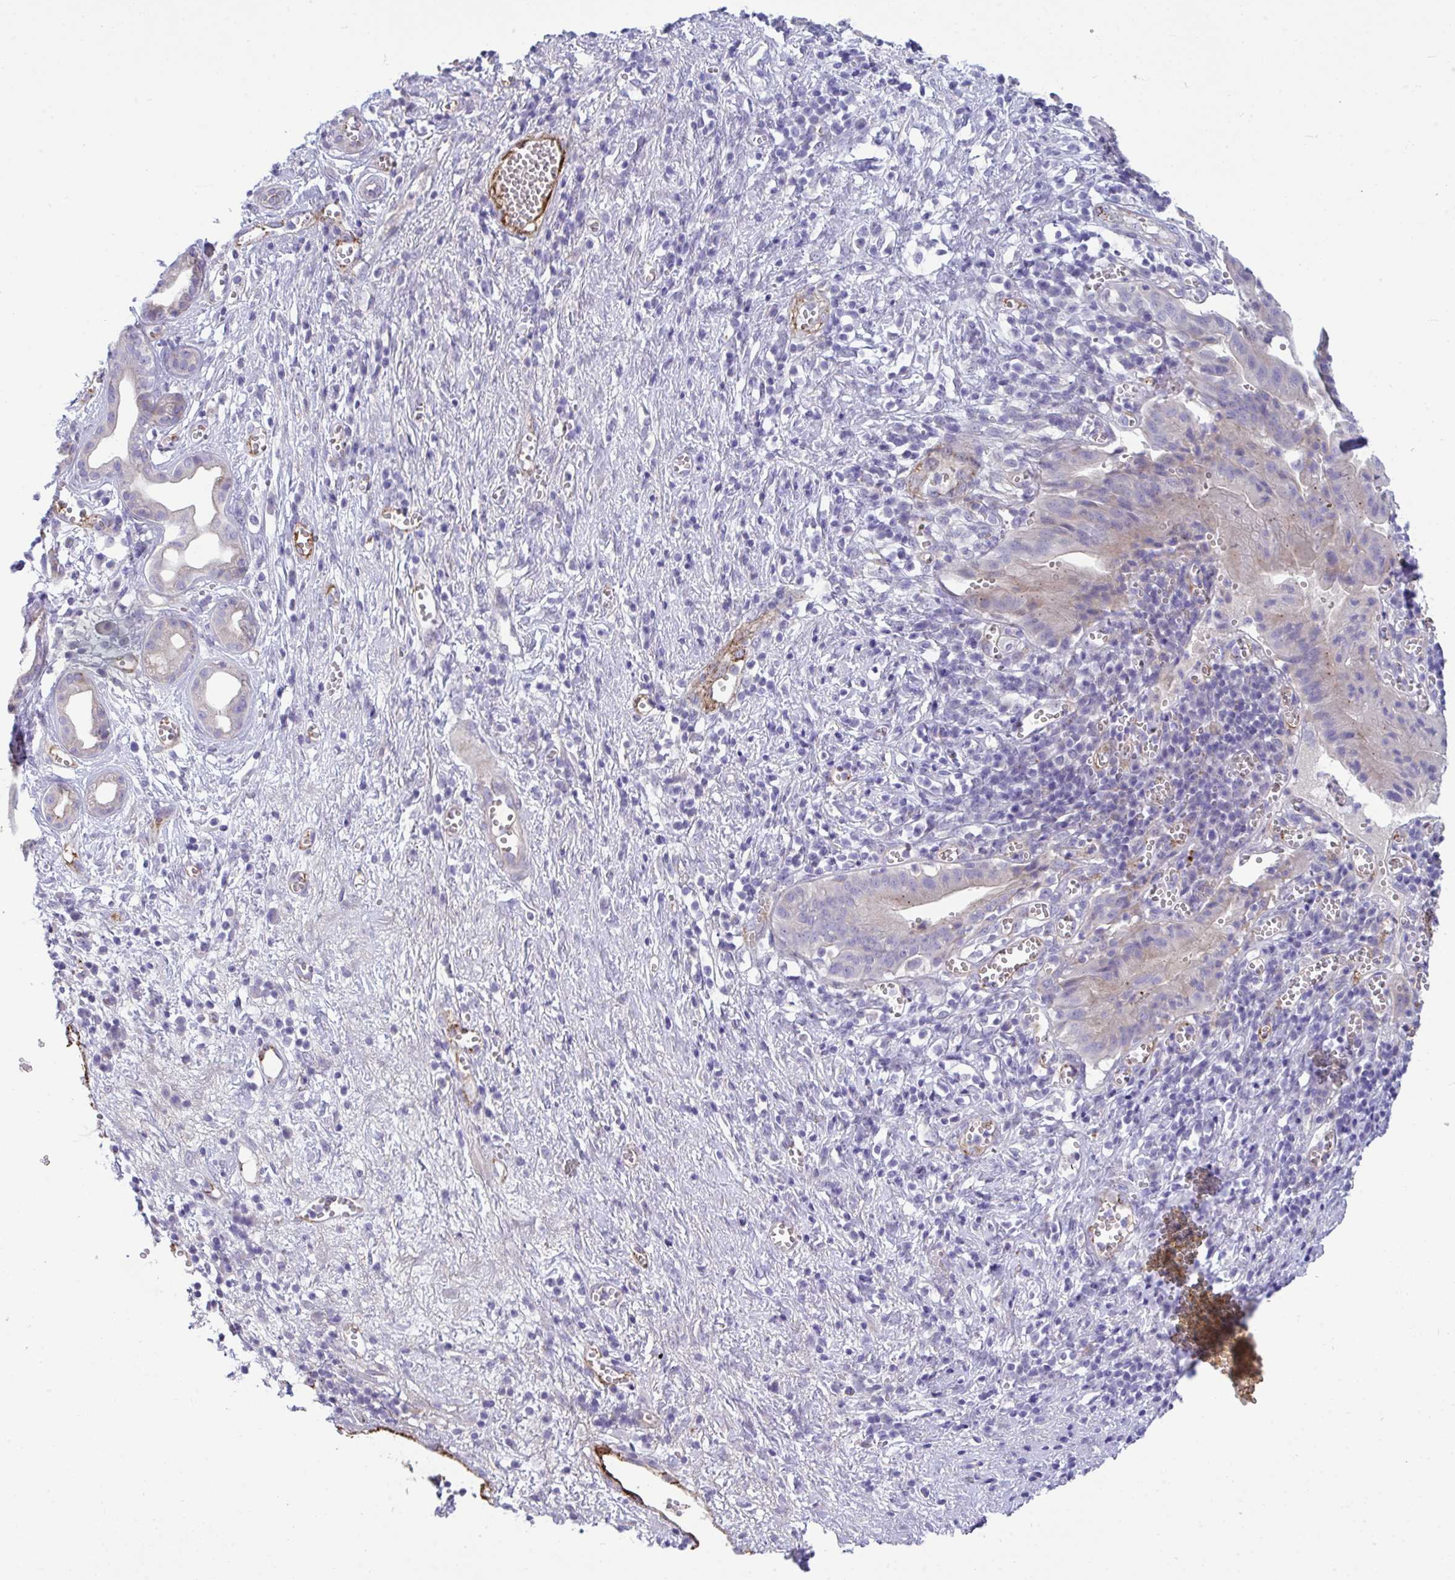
{"staining": {"intensity": "weak", "quantity": "<25%", "location": "cytoplasmic/membranous"}, "tissue": "pancreatic cancer", "cell_type": "Tumor cells", "image_type": "cancer", "snomed": [{"axis": "morphology", "description": "Adenocarcinoma, NOS"}, {"axis": "topography", "description": "Pancreas"}], "caption": "Immunohistochemistry of human pancreatic adenocarcinoma displays no staining in tumor cells.", "gene": "TOR1AIP2", "patient": {"sex": "female", "age": 73}}